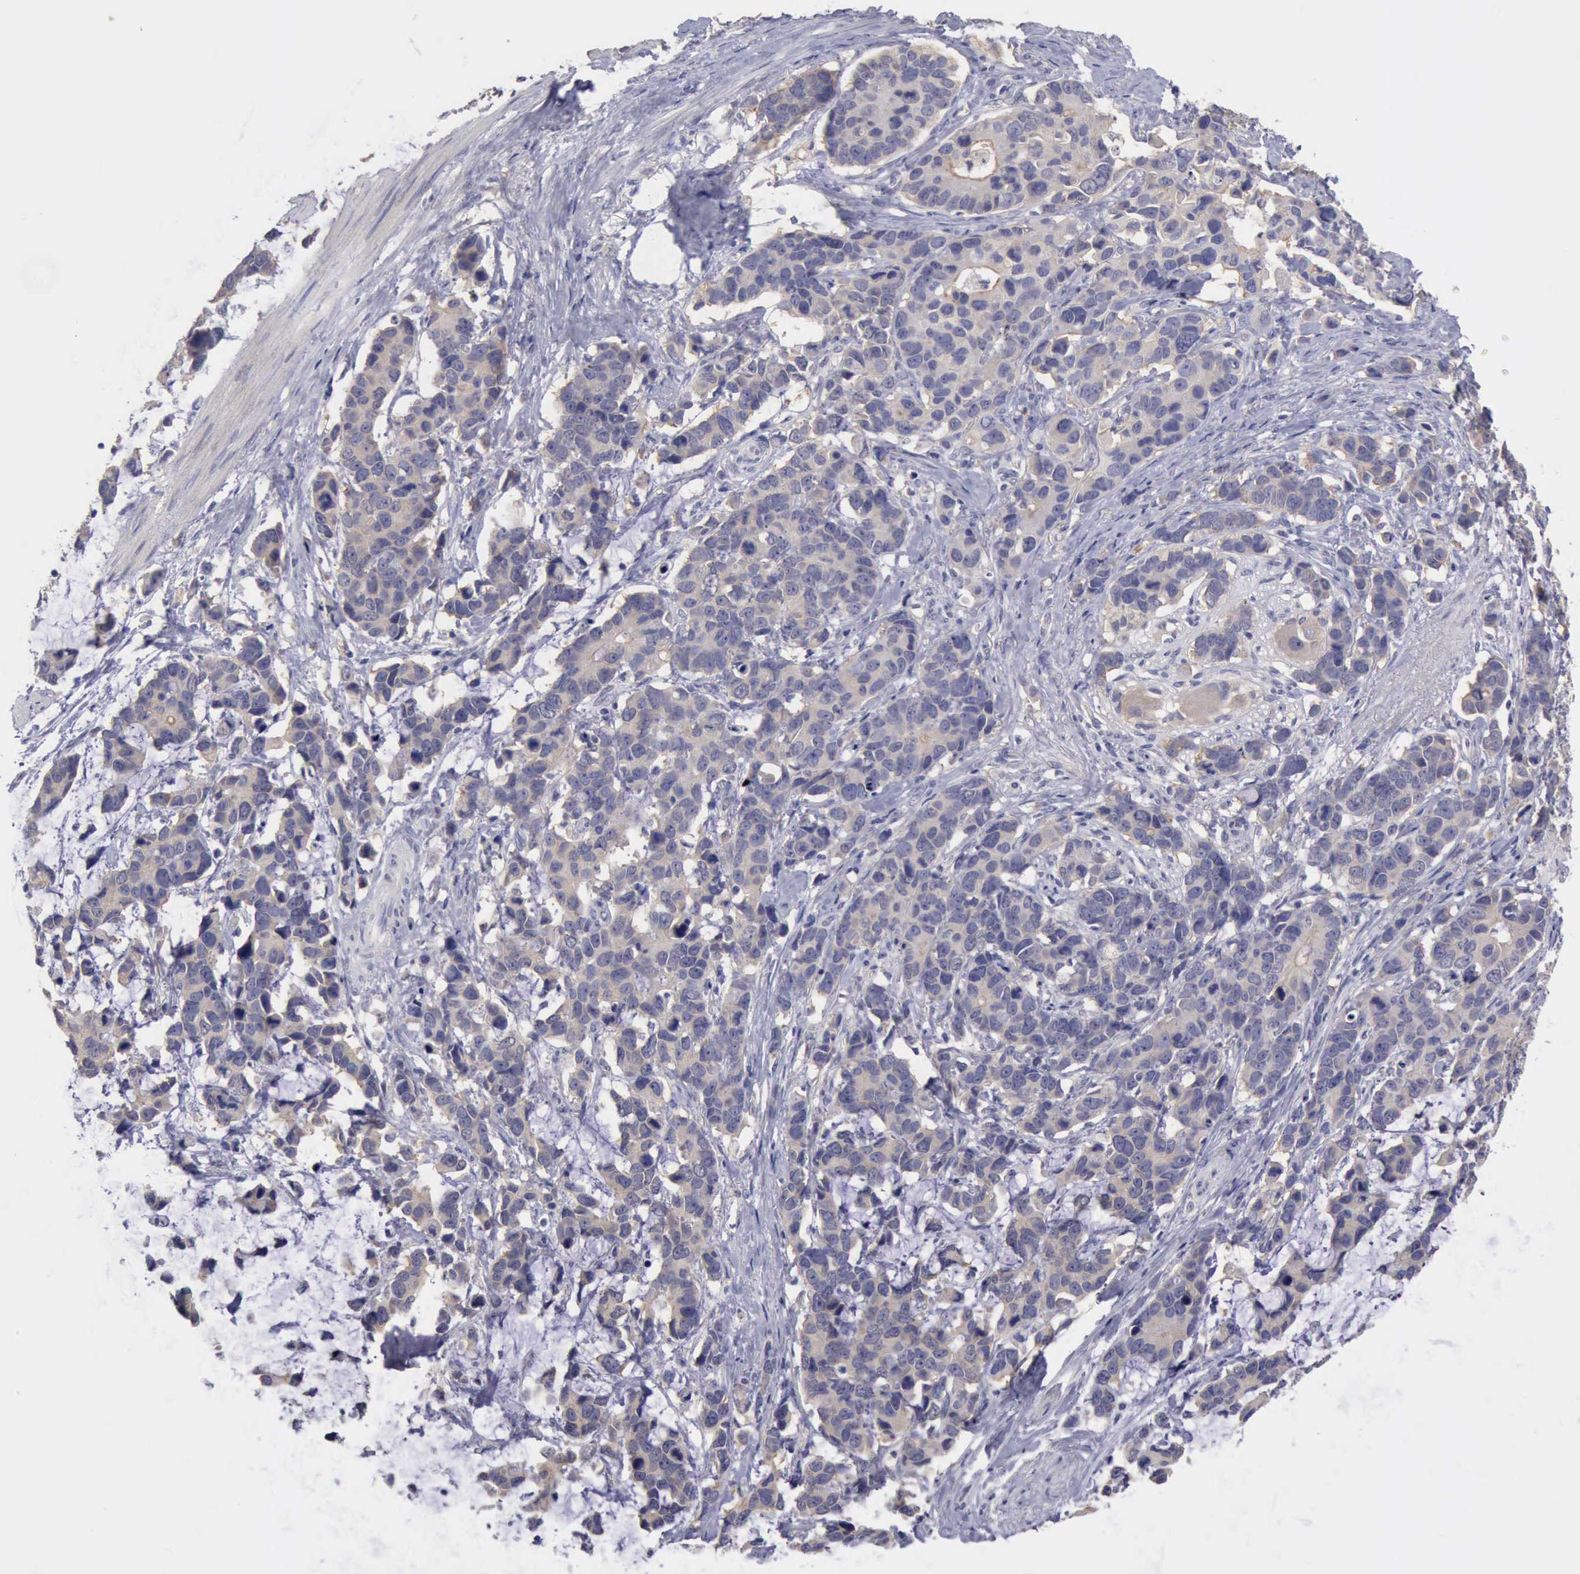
{"staining": {"intensity": "weak", "quantity": "25%-75%", "location": "cytoplasmic/membranous"}, "tissue": "stomach cancer", "cell_type": "Tumor cells", "image_type": "cancer", "snomed": [{"axis": "morphology", "description": "Adenocarcinoma, NOS"}, {"axis": "topography", "description": "Stomach, upper"}], "caption": "Protein expression analysis of human adenocarcinoma (stomach) reveals weak cytoplasmic/membranous staining in about 25%-75% of tumor cells.", "gene": "PHKA1", "patient": {"sex": "male", "age": 71}}